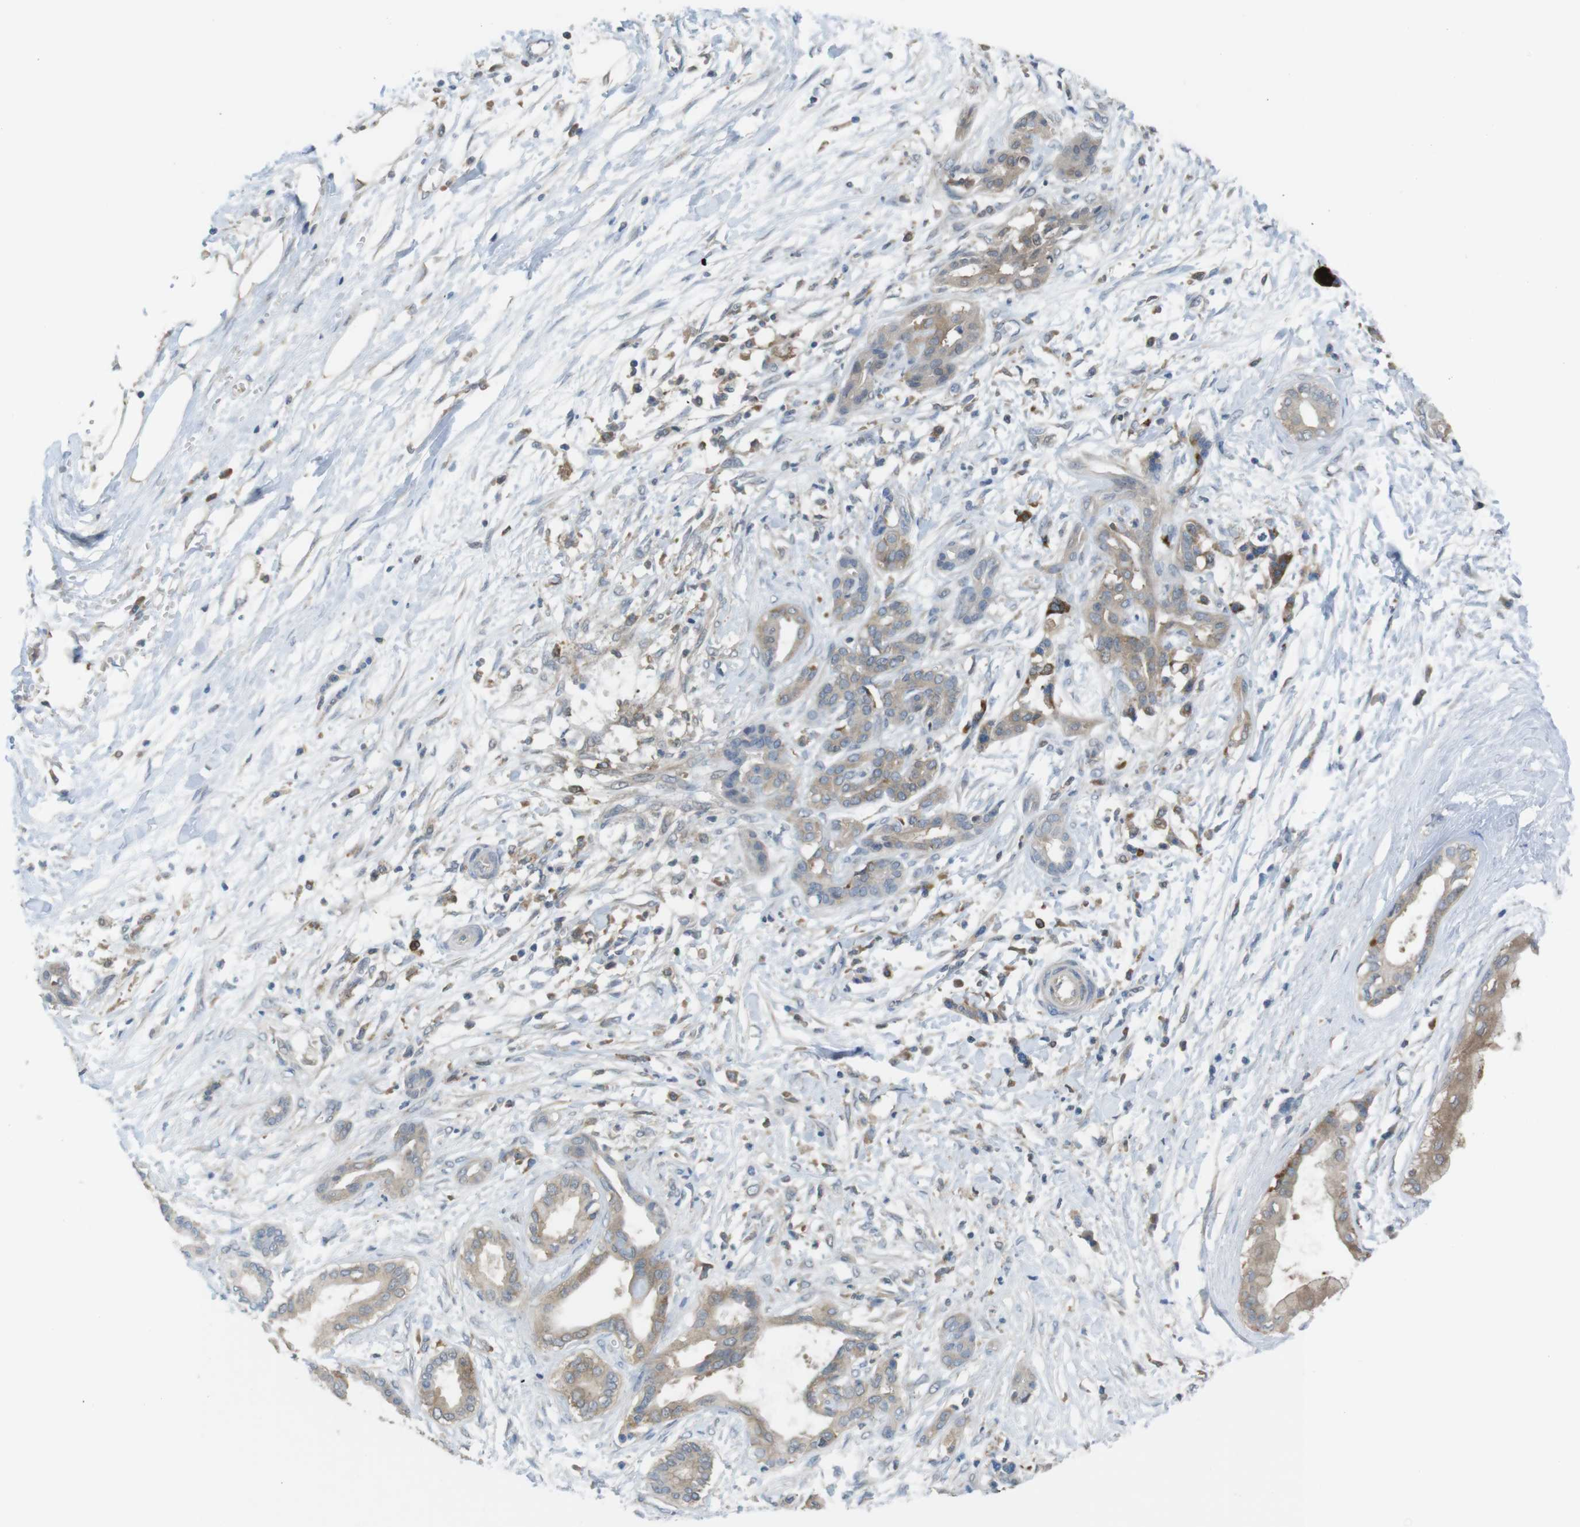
{"staining": {"intensity": "moderate", "quantity": ">75%", "location": "cytoplasmic/membranous,nuclear"}, "tissue": "pancreatic cancer", "cell_type": "Tumor cells", "image_type": "cancer", "snomed": [{"axis": "morphology", "description": "Adenocarcinoma, NOS"}, {"axis": "topography", "description": "Pancreas"}], "caption": "Immunohistochemical staining of human adenocarcinoma (pancreatic) shows medium levels of moderate cytoplasmic/membranous and nuclear protein positivity in approximately >75% of tumor cells.", "gene": "MTHFD1", "patient": {"sex": "male", "age": 56}}